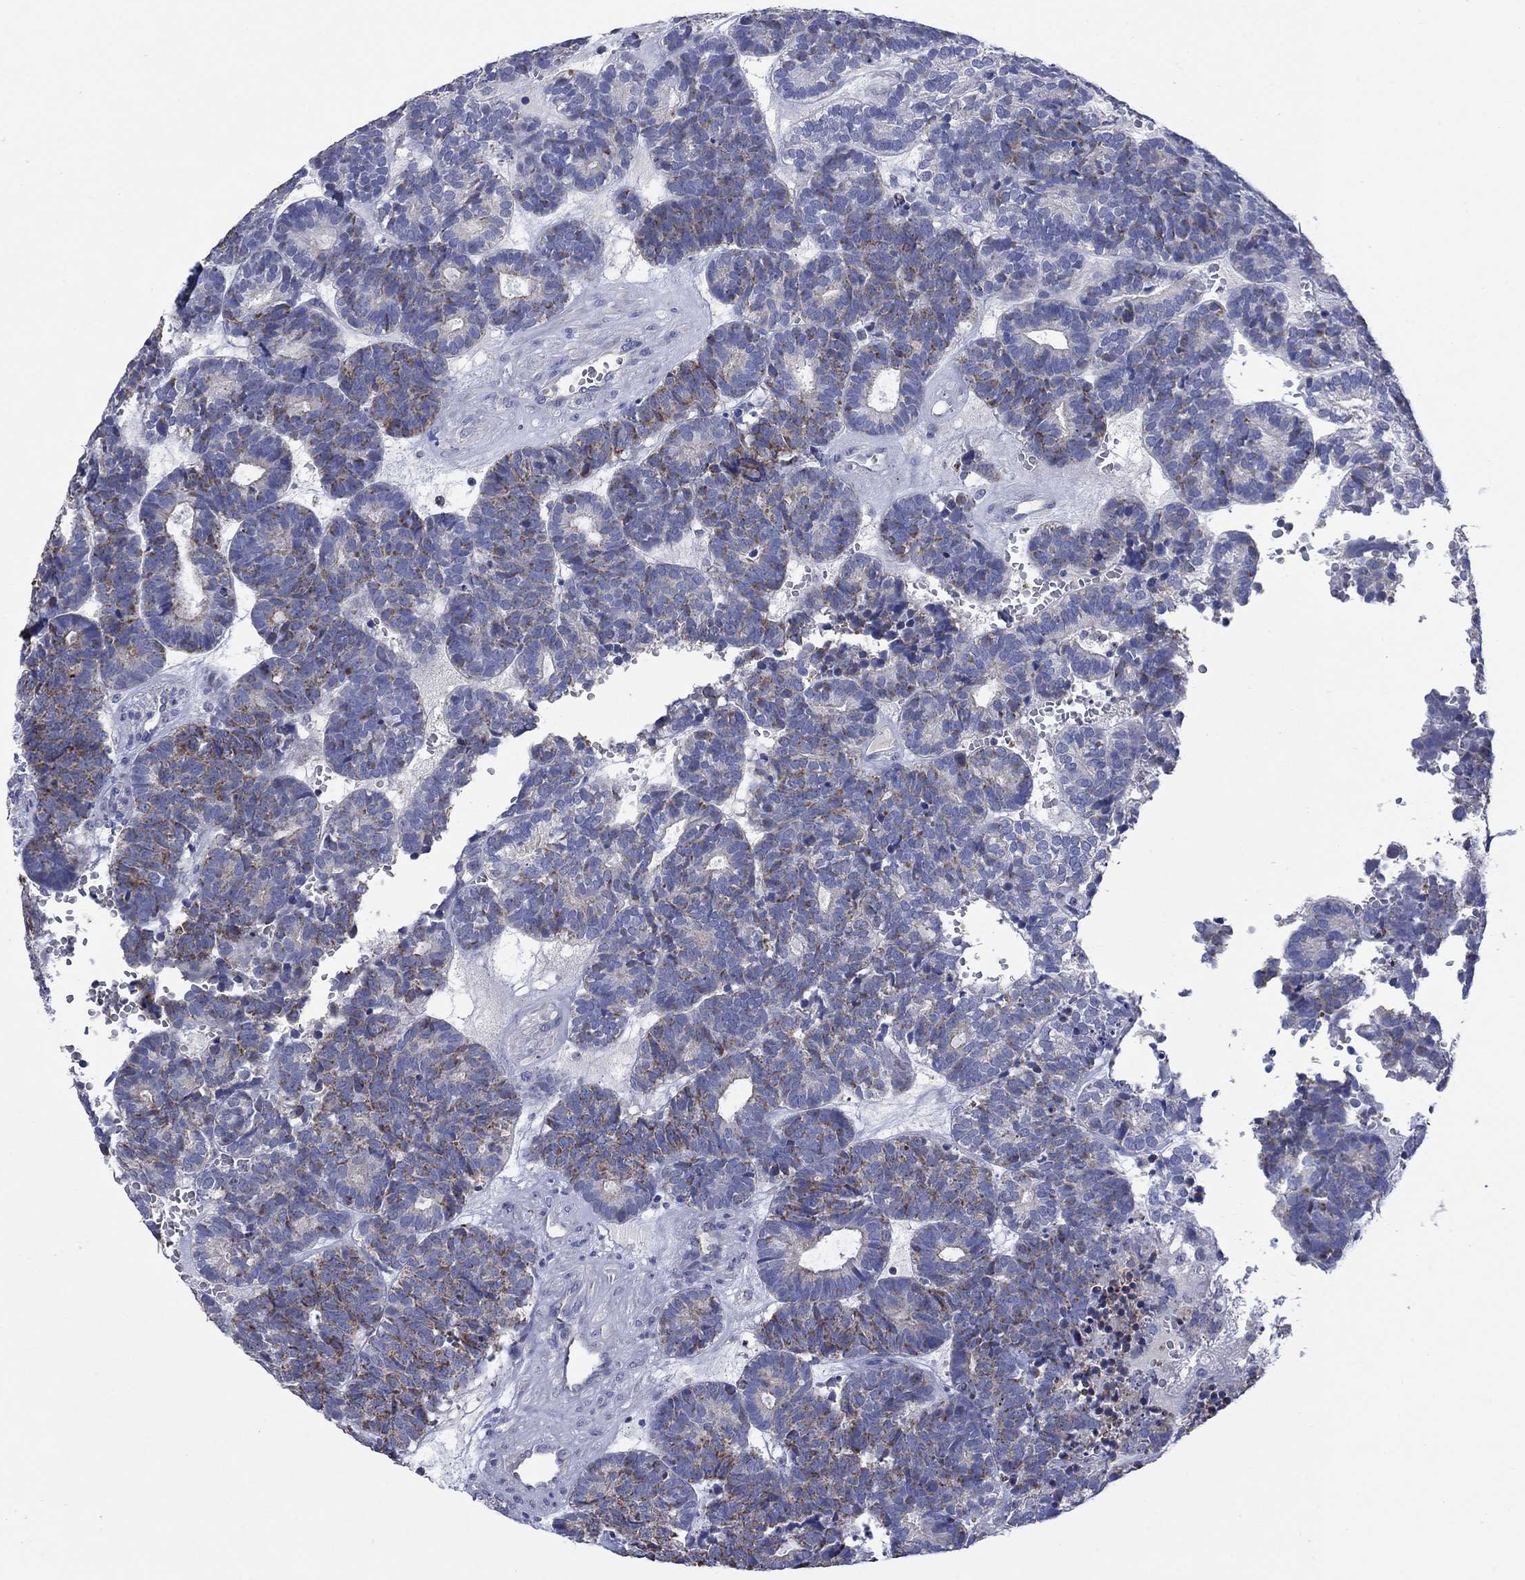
{"staining": {"intensity": "moderate", "quantity": "25%-75%", "location": "cytoplasmic/membranous"}, "tissue": "head and neck cancer", "cell_type": "Tumor cells", "image_type": "cancer", "snomed": [{"axis": "morphology", "description": "Adenocarcinoma, NOS"}, {"axis": "topography", "description": "Head-Neck"}], "caption": "Head and neck cancer (adenocarcinoma) was stained to show a protein in brown. There is medium levels of moderate cytoplasmic/membranous expression in about 25%-75% of tumor cells.", "gene": "CLVS1", "patient": {"sex": "female", "age": 81}}